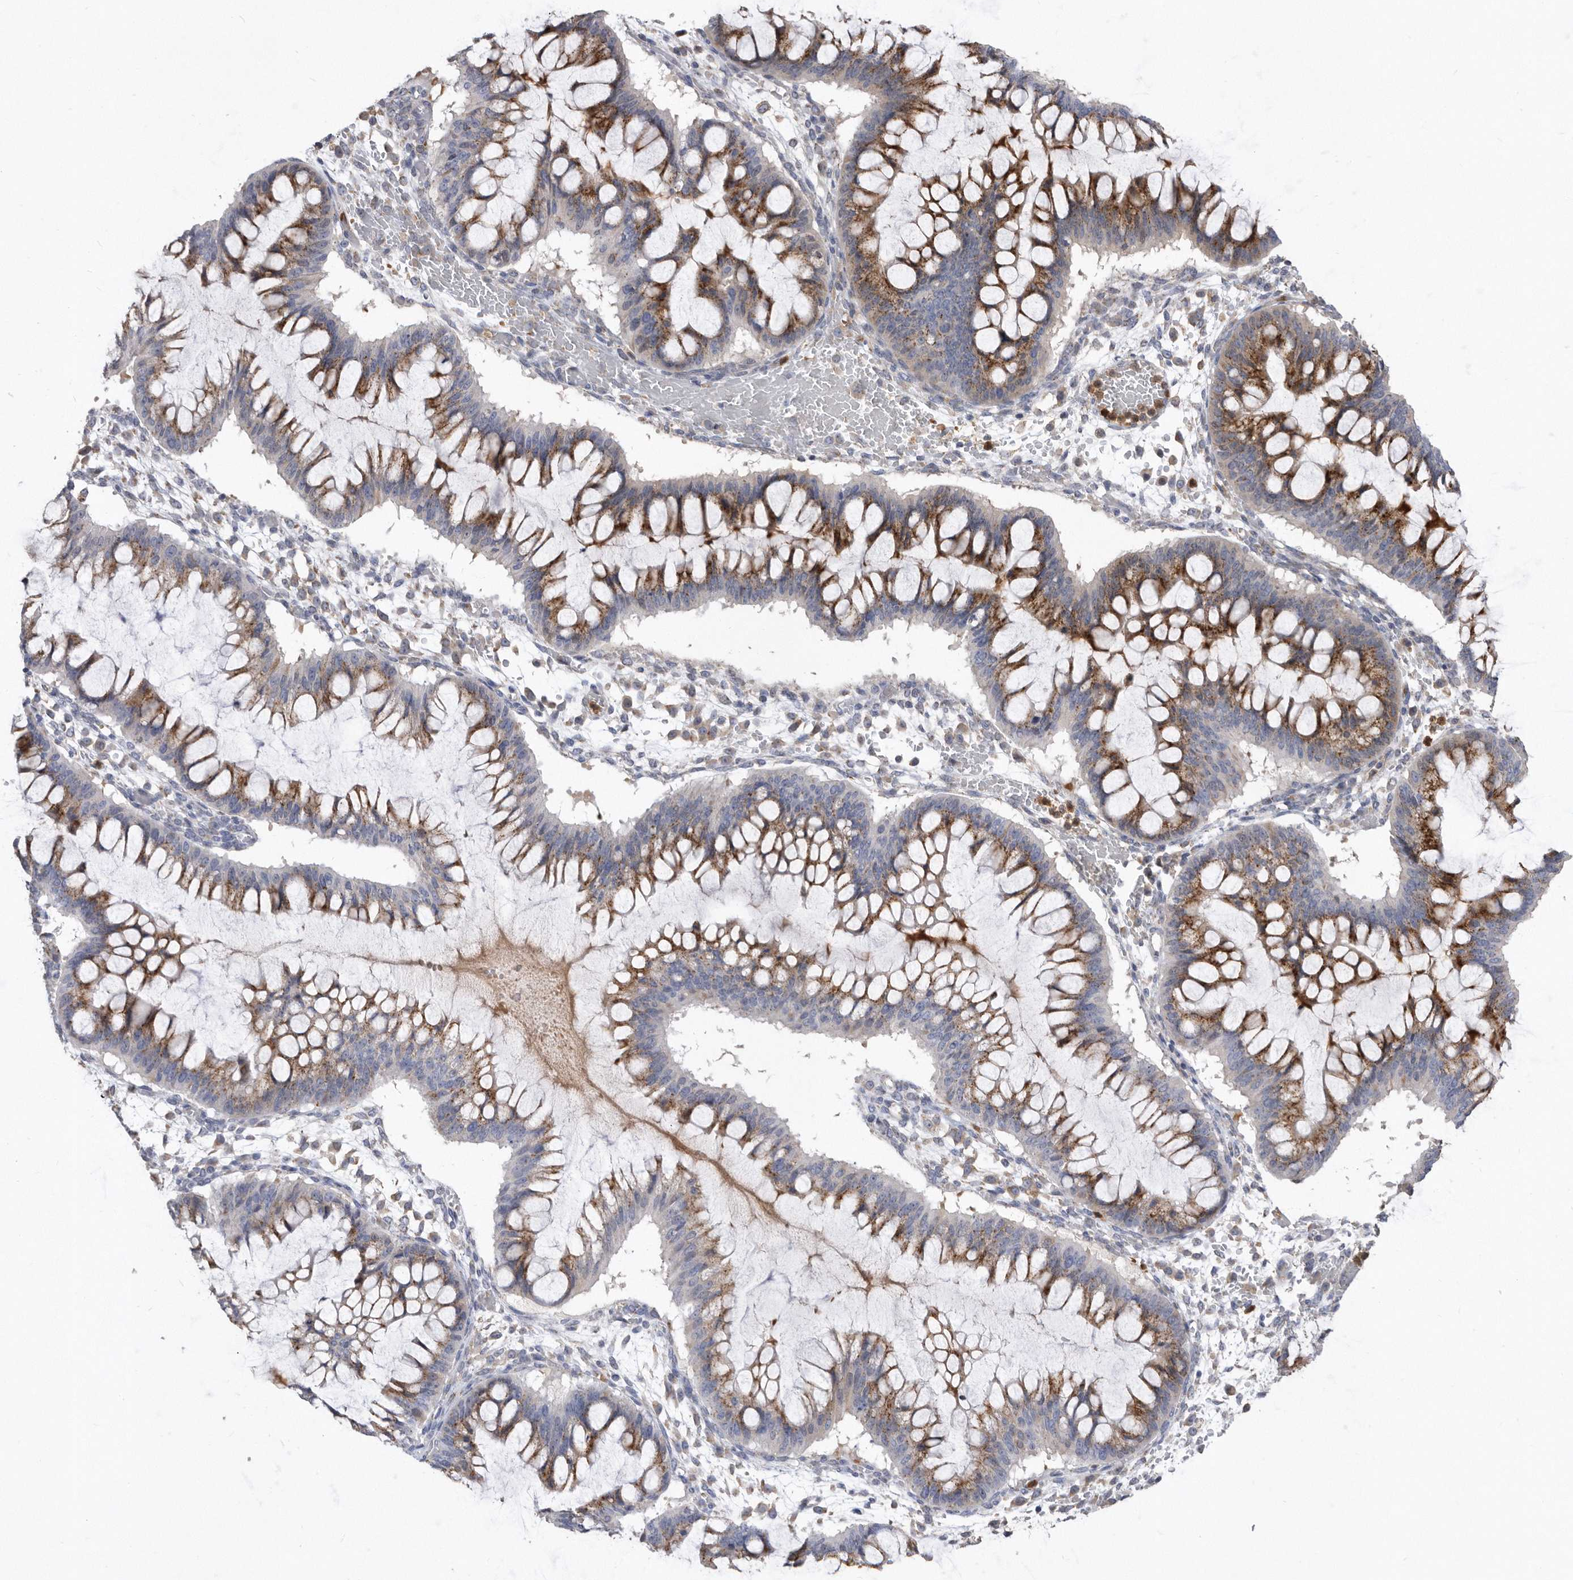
{"staining": {"intensity": "moderate", "quantity": ">75%", "location": "cytoplasmic/membranous"}, "tissue": "ovarian cancer", "cell_type": "Tumor cells", "image_type": "cancer", "snomed": [{"axis": "morphology", "description": "Cystadenocarcinoma, mucinous, NOS"}, {"axis": "topography", "description": "Ovary"}], "caption": "Moderate cytoplasmic/membranous expression for a protein is present in approximately >75% of tumor cells of mucinous cystadenocarcinoma (ovarian) using immunohistochemistry (IHC).", "gene": "CRISPLD2", "patient": {"sex": "female", "age": 73}}